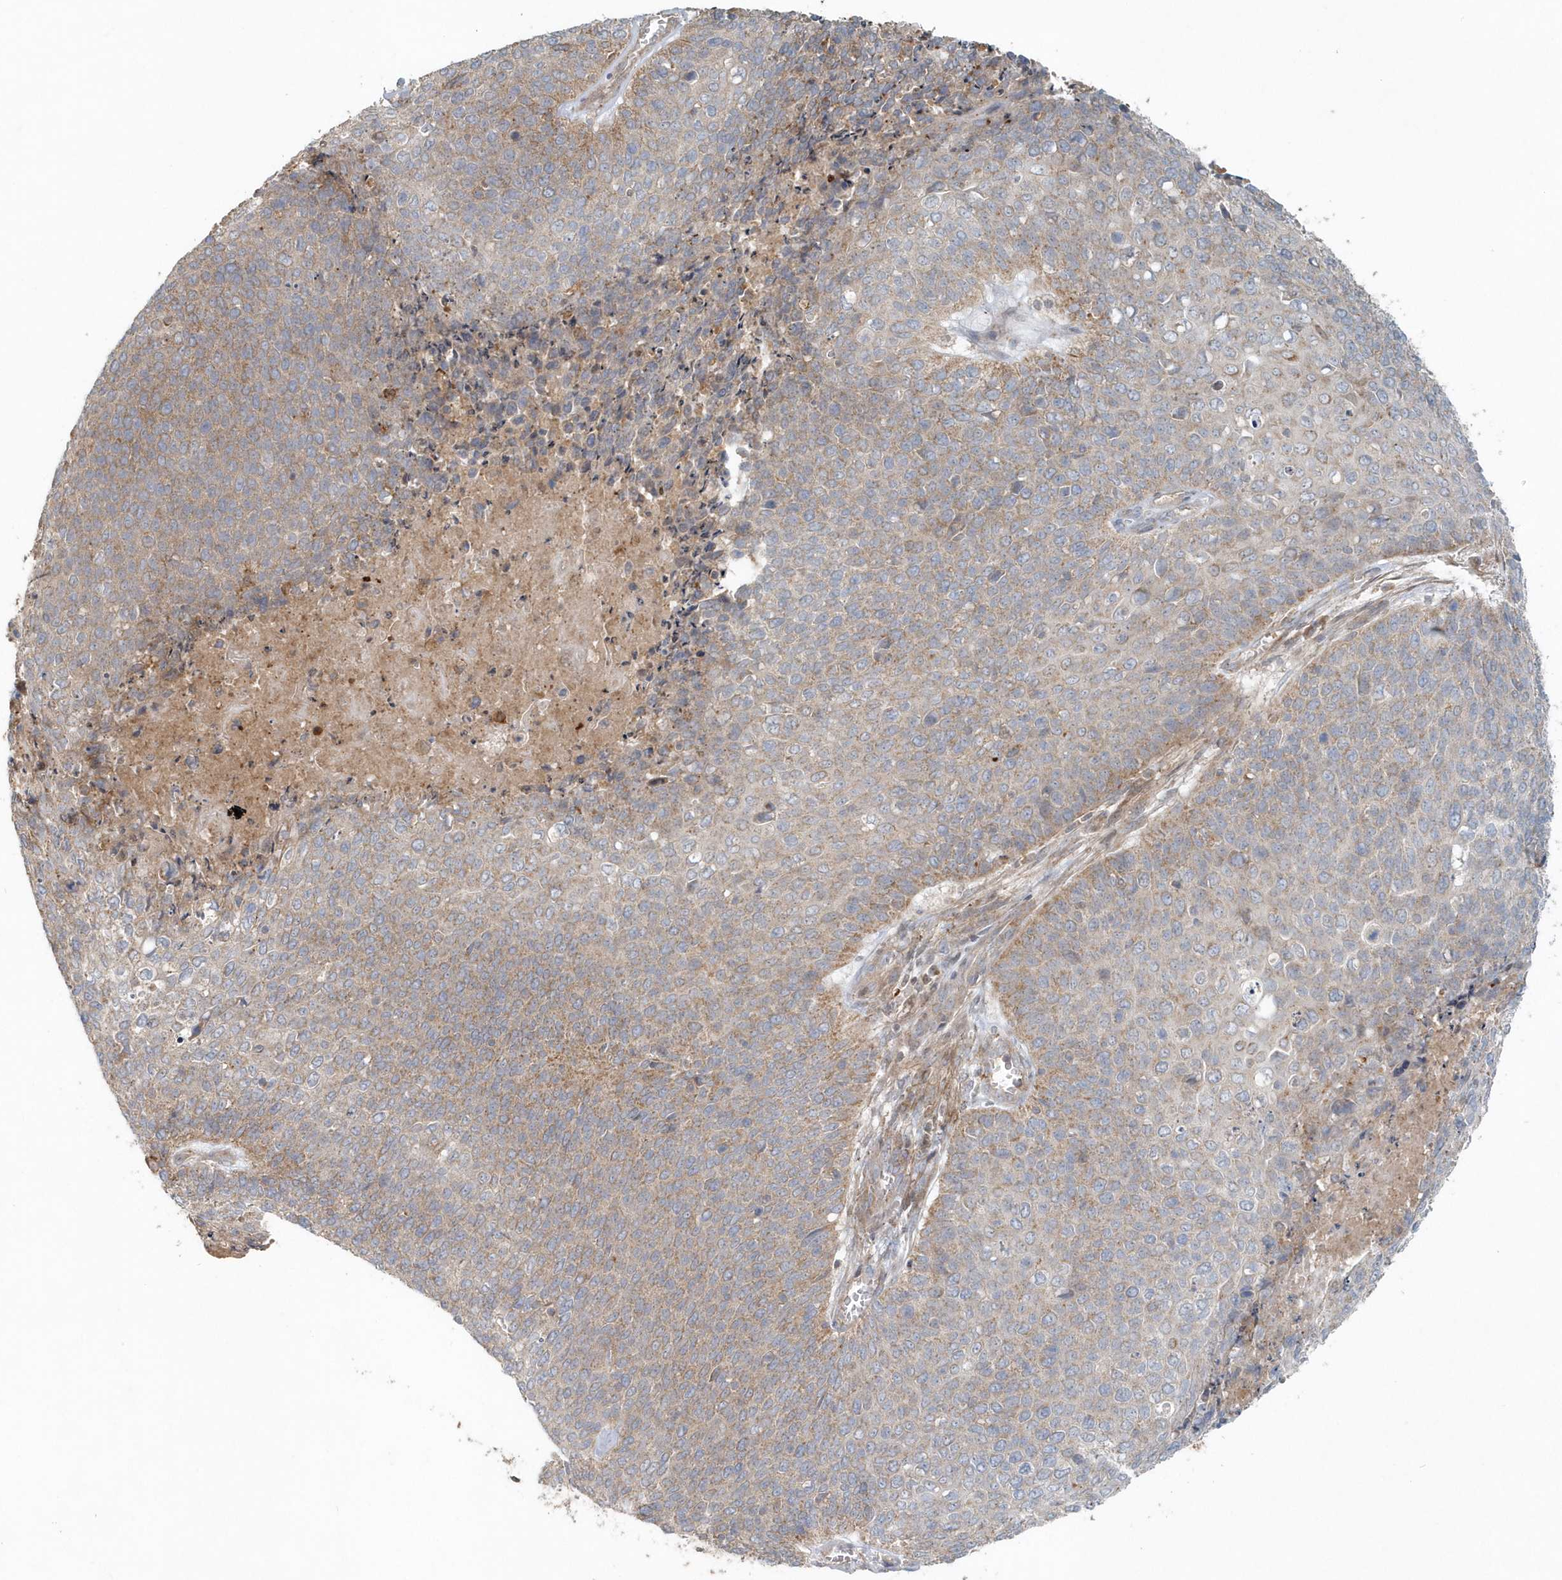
{"staining": {"intensity": "weak", "quantity": "25%-75%", "location": "cytoplasmic/membranous"}, "tissue": "cervical cancer", "cell_type": "Tumor cells", "image_type": "cancer", "snomed": [{"axis": "morphology", "description": "Squamous cell carcinoma, NOS"}, {"axis": "topography", "description": "Cervix"}], "caption": "Protein staining exhibits weak cytoplasmic/membranous expression in approximately 25%-75% of tumor cells in cervical squamous cell carcinoma.", "gene": "MMUT", "patient": {"sex": "female", "age": 39}}